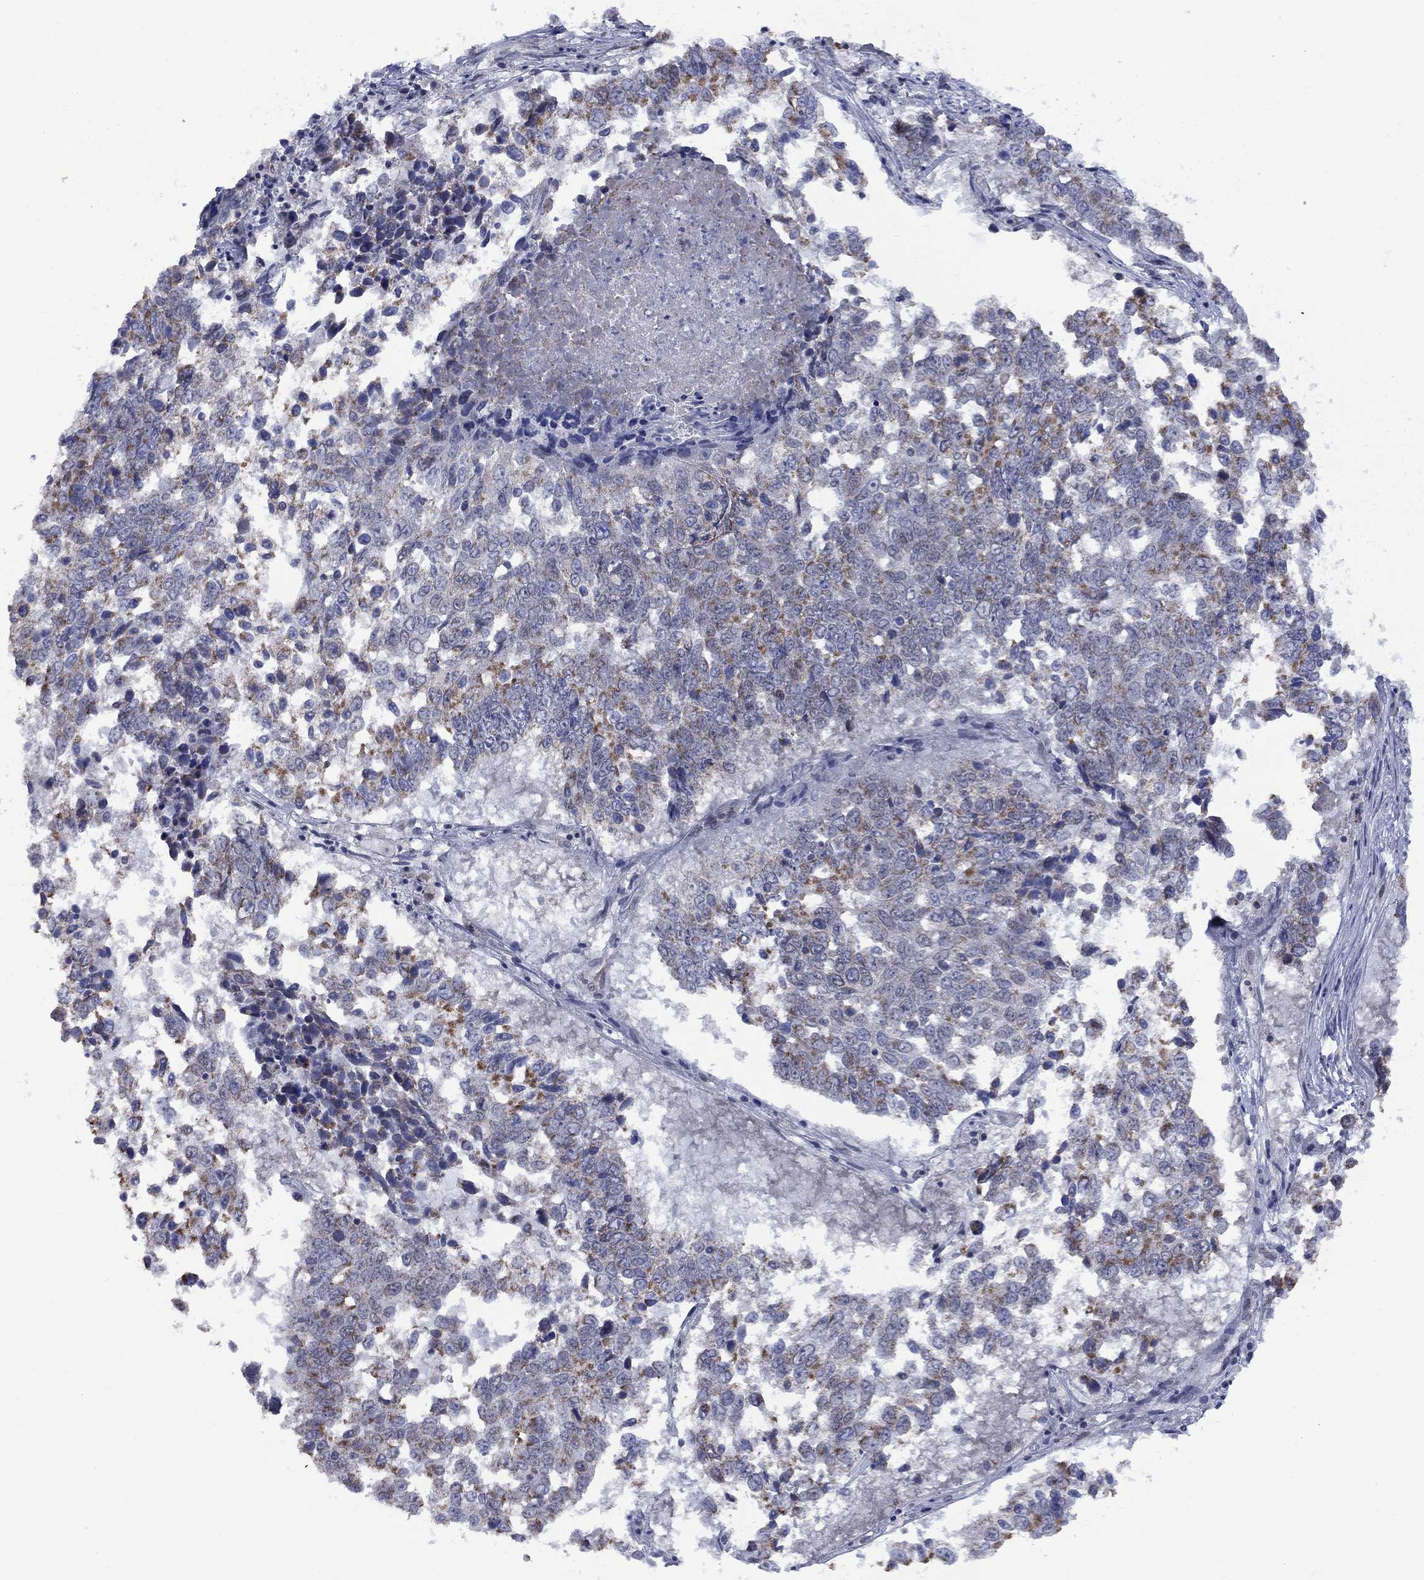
{"staining": {"intensity": "strong", "quantity": "<25%", "location": "cytoplasmic/membranous"}, "tissue": "lung cancer", "cell_type": "Tumor cells", "image_type": "cancer", "snomed": [{"axis": "morphology", "description": "Squamous cell carcinoma, NOS"}, {"axis": "topography", "description": "Lung"}], "caption": "Squamous cell carcinoma (lung) was stained to show a protein in brown. There is medium levels of strong cytoplasmic/membranous expression in approximately <25% of tumor cells.", "gene": "KCNJ16", "patient": {"sex": "male", "age": 82}}